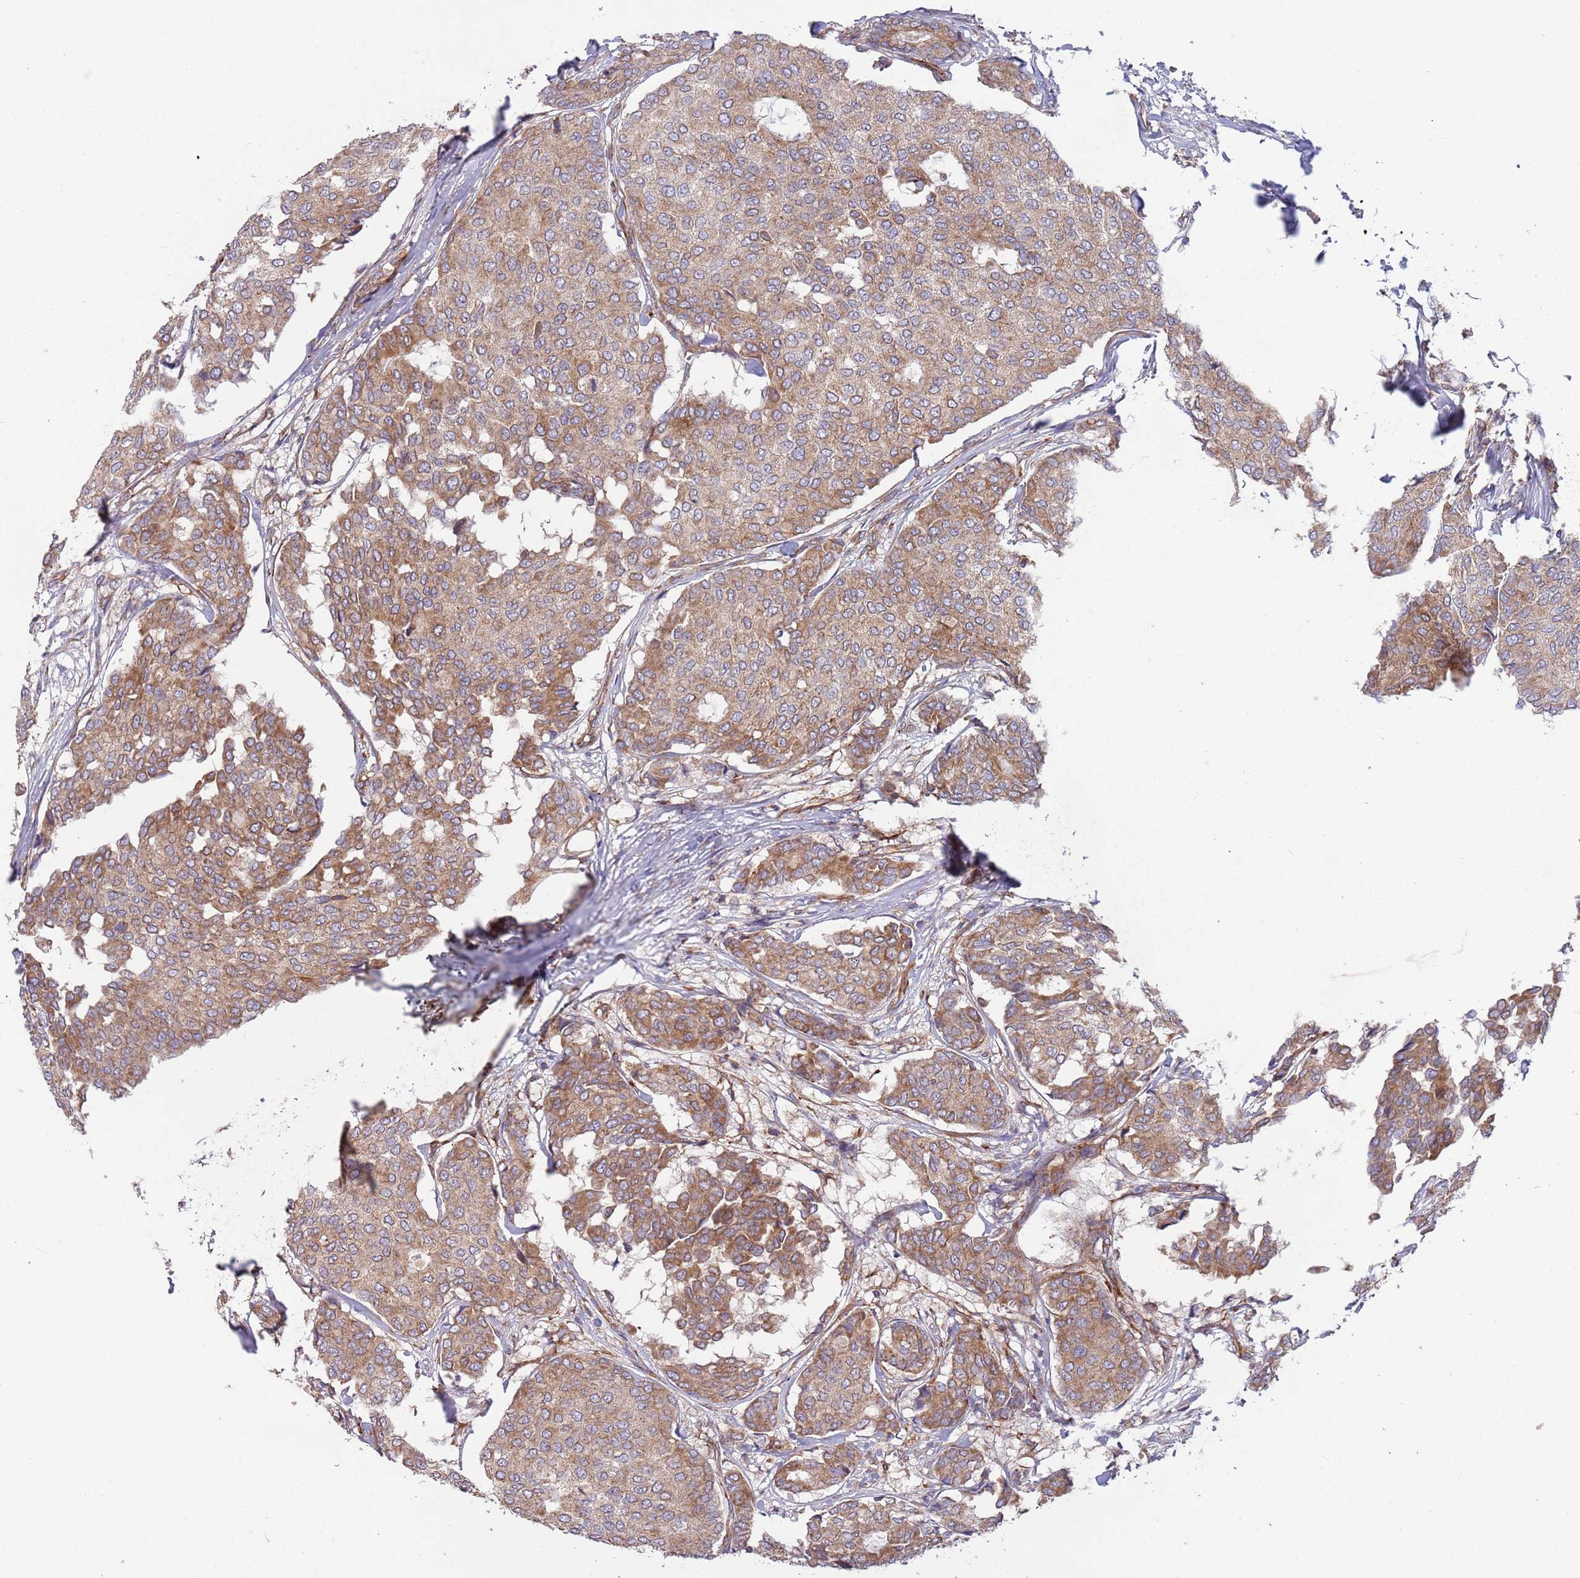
{"staining": {"intensity": "moderate", "quantity": ">75%", "location": "cytoplasmic/membranous"}, "tissue": "breast cancer", "cell_type": "Tumor cells", "image_type": "cancer", "snomed": [{"axis": "morphology", "description": "Duct carcinoma"}, {"axis": "topography", "description": "Breast"}], "caption": "Breast invasive ductal carcinoma stained with a protein marker displays moderate staining in tumor cells.", "gene": "ARMCX6", "patient": {"sex": "female", "age": 75}}